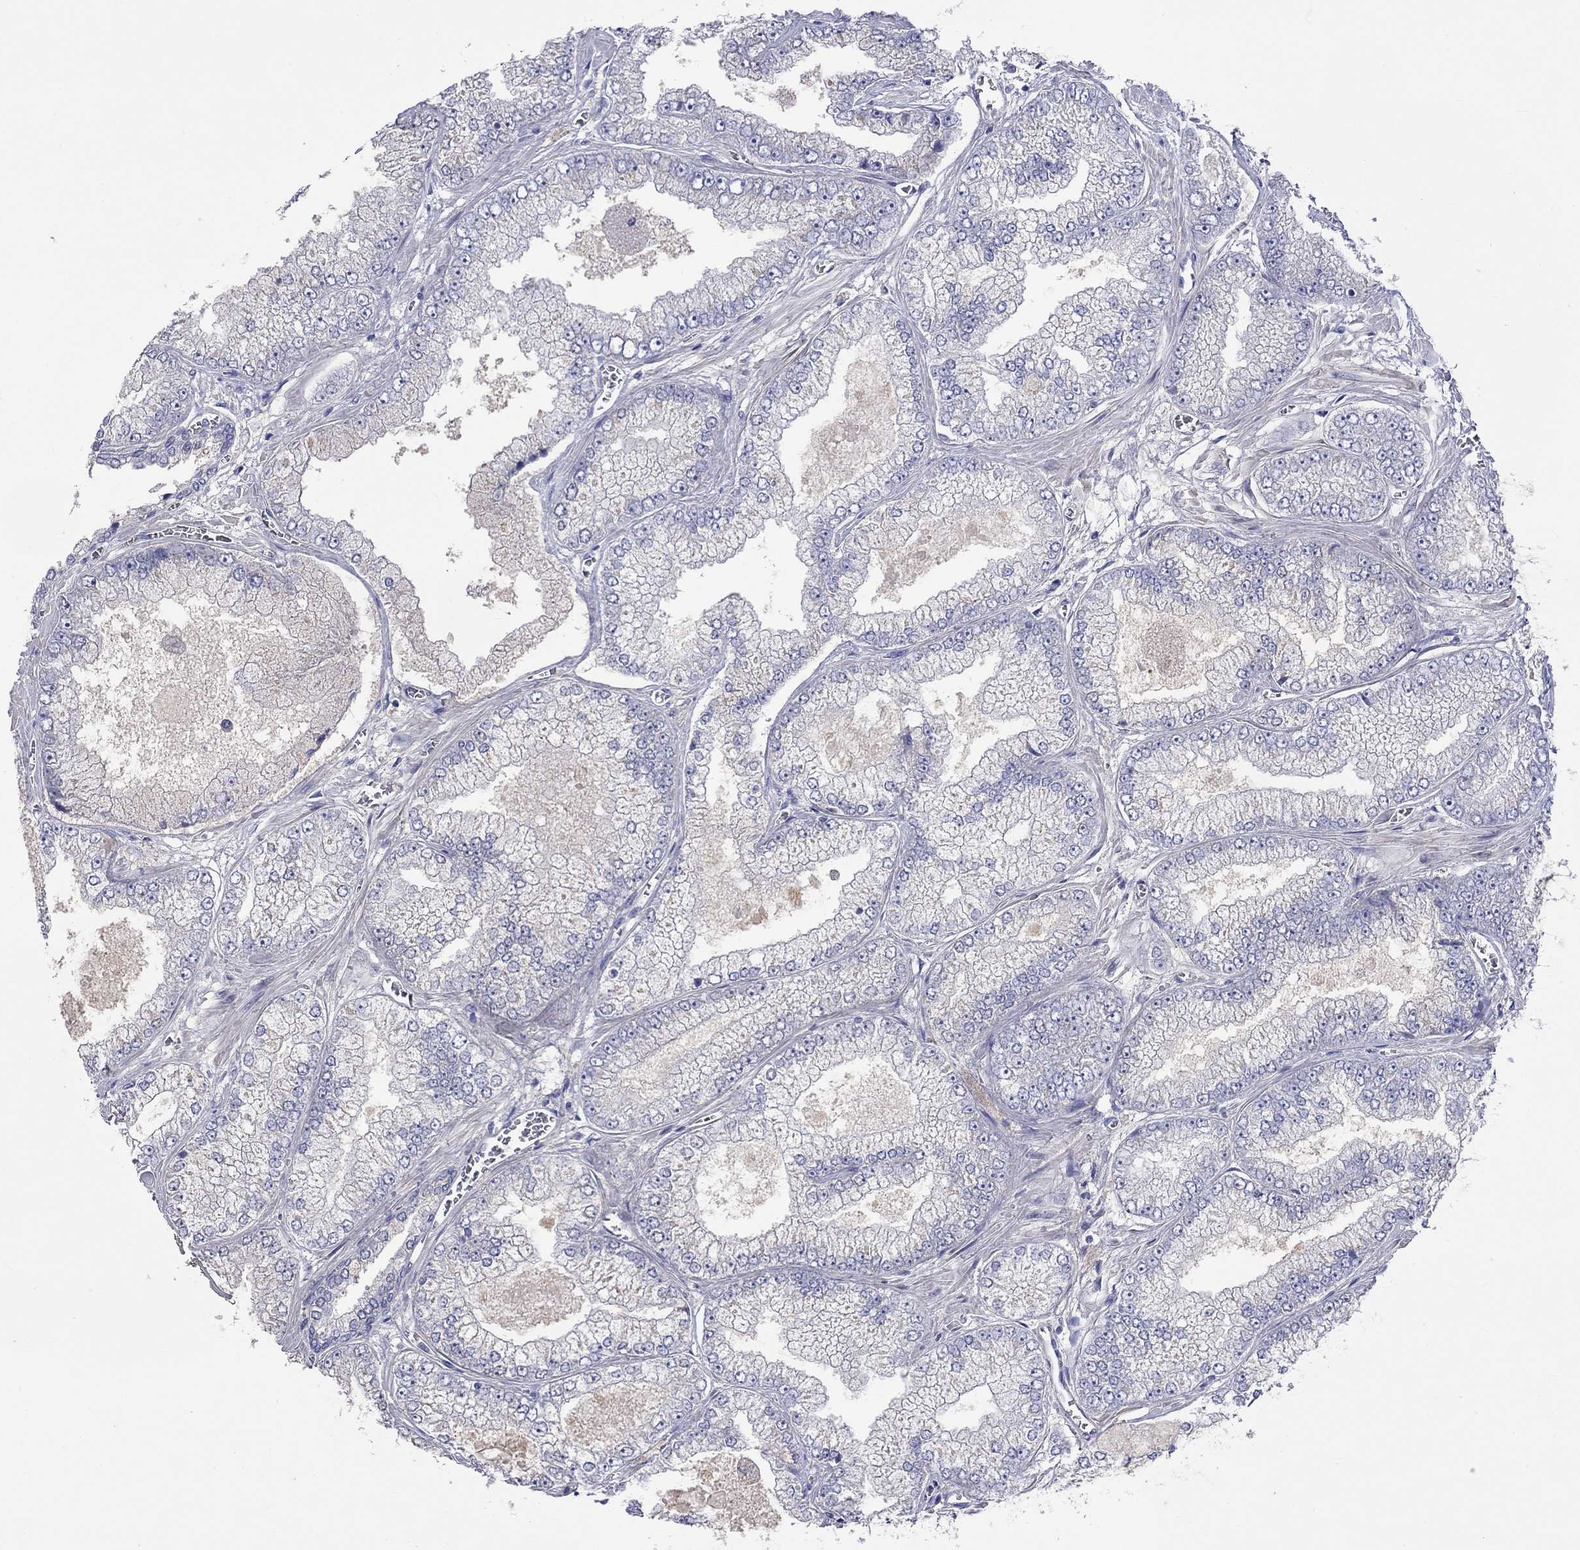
{"staining": {"intensity": "negative", "quantity": "none", "location": "none"}, "tissue": "prostate cancer", "cell_type": "Tumor cells", "image_type": "cancer", "snomed": [{"axis": "morphology", "description": "Adenocarcinoma, Low grade"}, {"axis": "topography", "description": "Prostate"}], "caption": "Tumor cells show no significant protein expression in prostate cancer. The staining is performed using DAB (3,3'-diaminobenzidine) brown chromogen with nuclei counter-stained in using hematoxylin.", "gene": "LRFN4", "patient": {"sex": "male", "age": 57}}